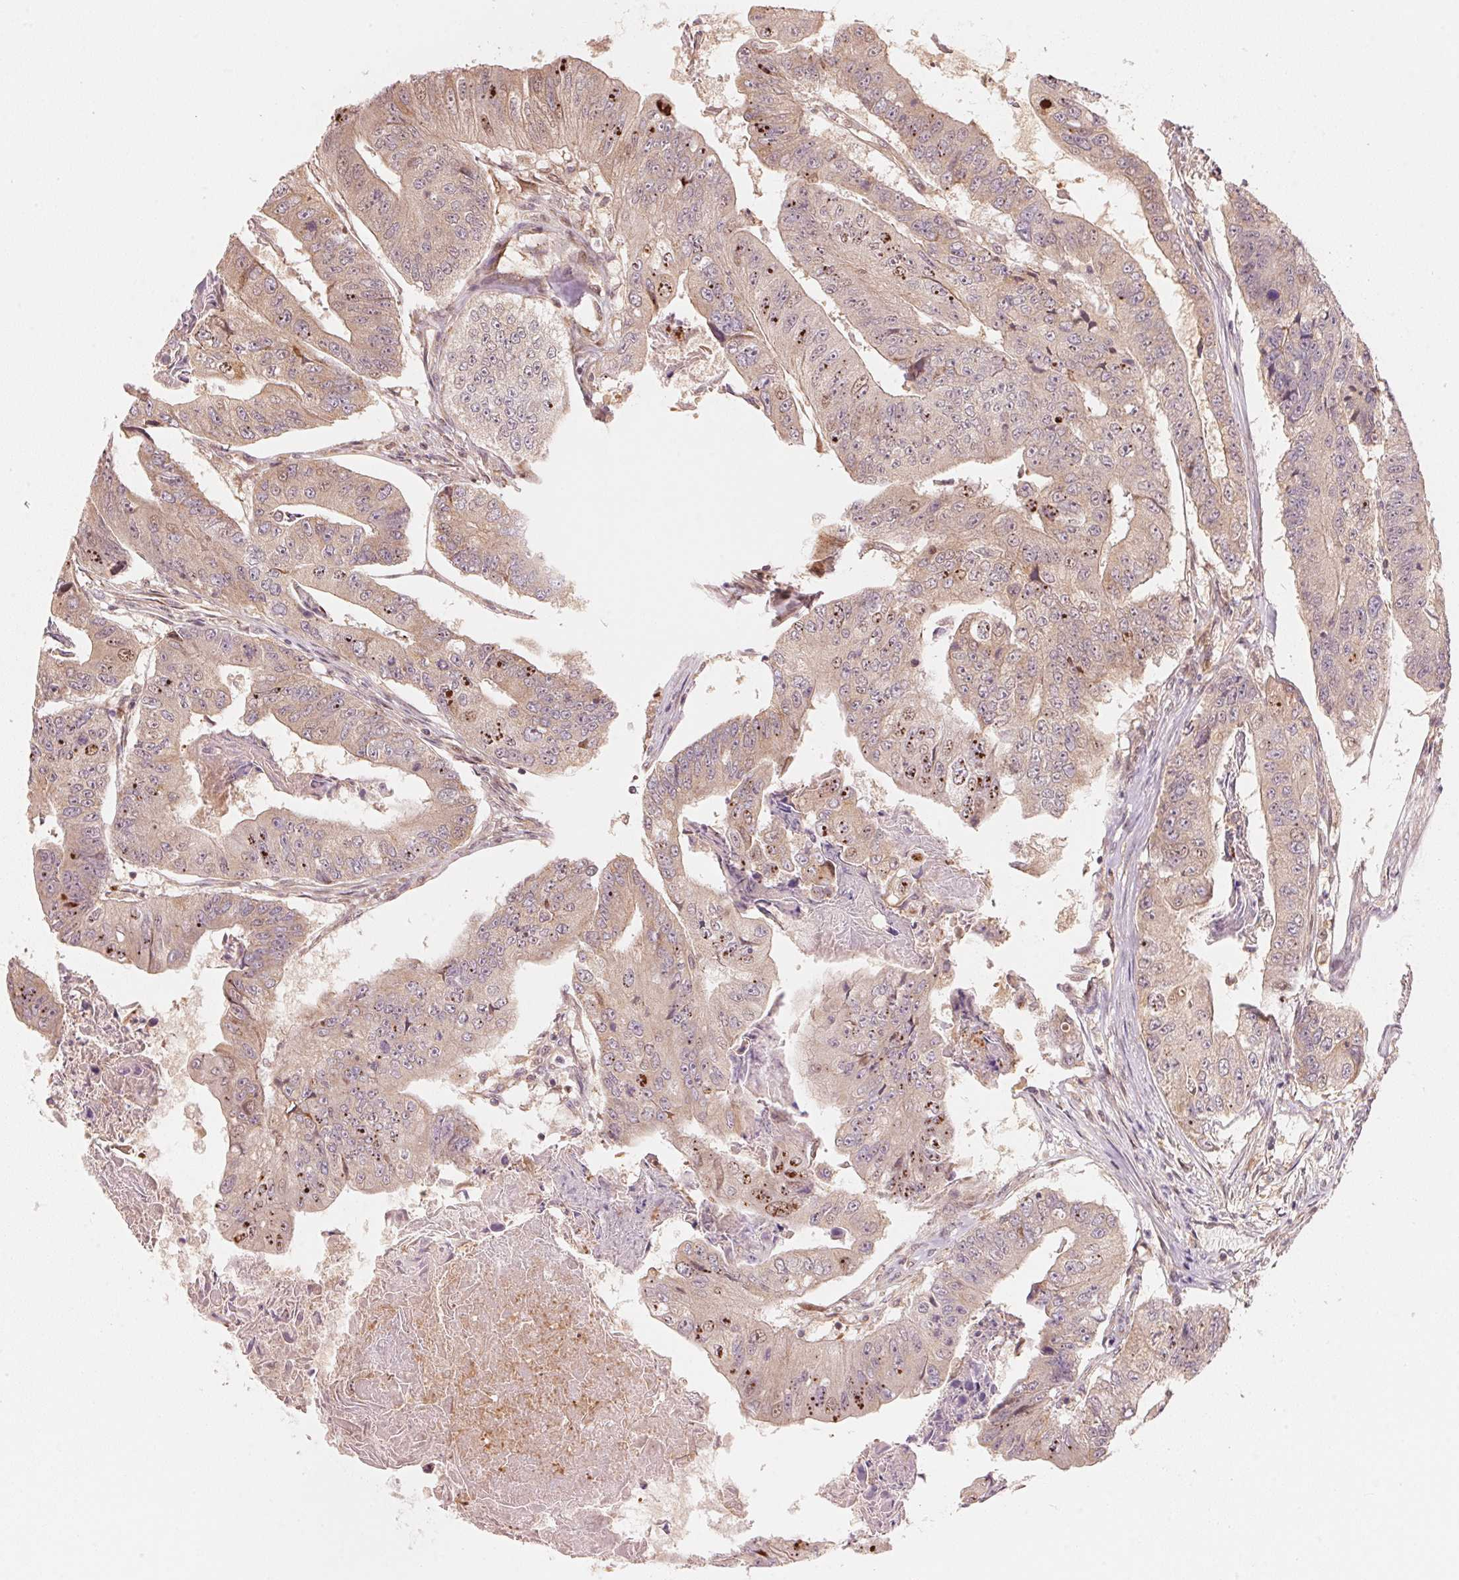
{"staining": {"intensity": "strong", "quantity": "<25%", "location": "nuclear"}, "tissue": "colorectal cancer", "cell_type": "Tumor cells", "image_type": "cancer", "snomed": [{"axis": "morphology", "description": "Adenocarcinoma, NOS"}, {"axis": "topography", "description": "Colon"}], "caption": "Colorectal cancer (adenocarcinoma) was stained to show a protein in brown. There is medium levels of strong nuclear staining in approximately <25% of tumor cells. The protein of interest is shown in brown color, while the nuclei are stained blue.", "gene": "PRKN", "patient": {"sex": "female", "age": 67}}